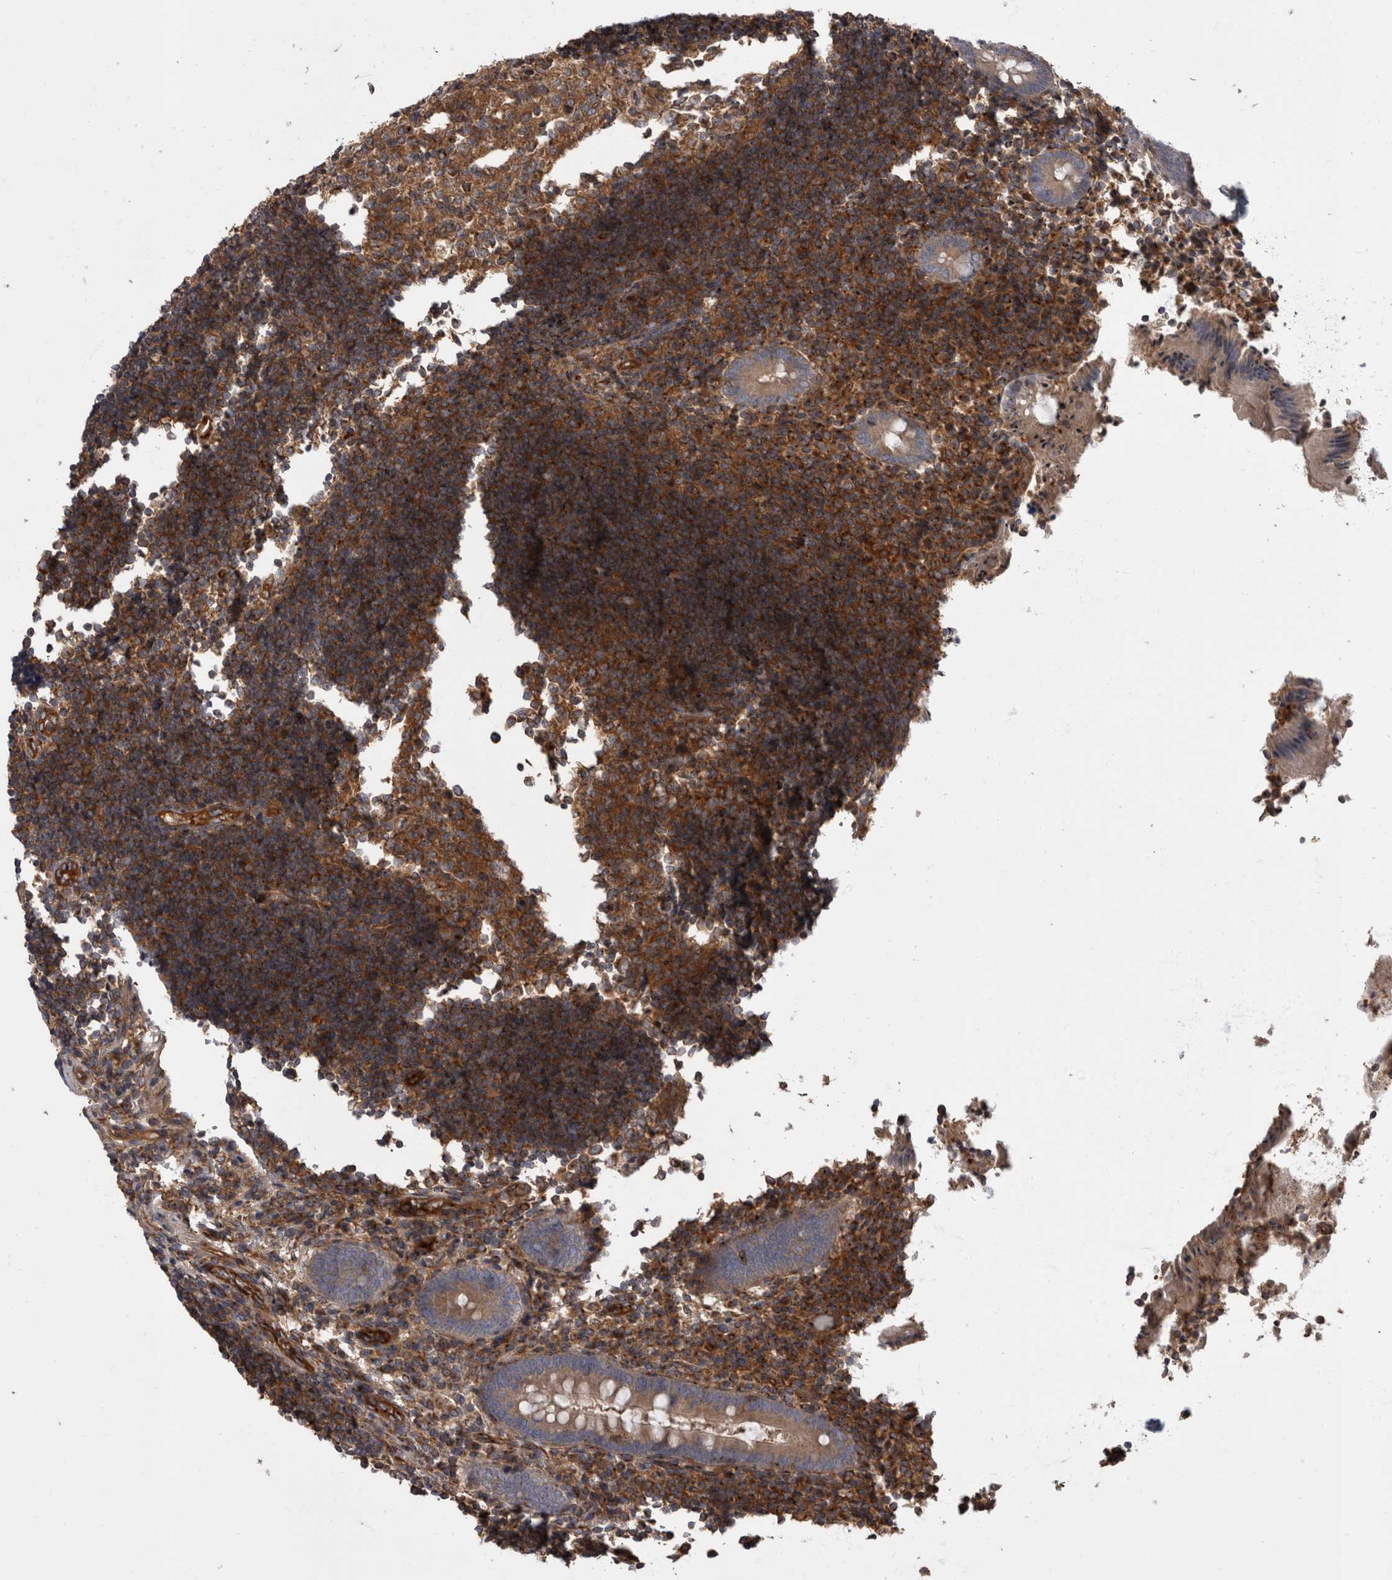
{"staining": {"intensity": "weak", "quantity": "25%-75%", "location": "cytoplasmic/membranous"}, "tissue": "appendix", "cell_type": "Glandular cells", "image_type": "normal", "snomed": [{"axis": "morphology", "description": "Normal tissue, NOS"}, {"axis": "topography", "description": "Appendix"}], "caption": "Protein staining shows weak cytoplasmic/membranous staining in approximately 25%-75% of glandular cells in unremarkable appendix. (DAB IHC, brown staining for protein, blue staining for nuclei).", "gene": "HOOK3", "patient": {"sex": "female", "age": 17}}